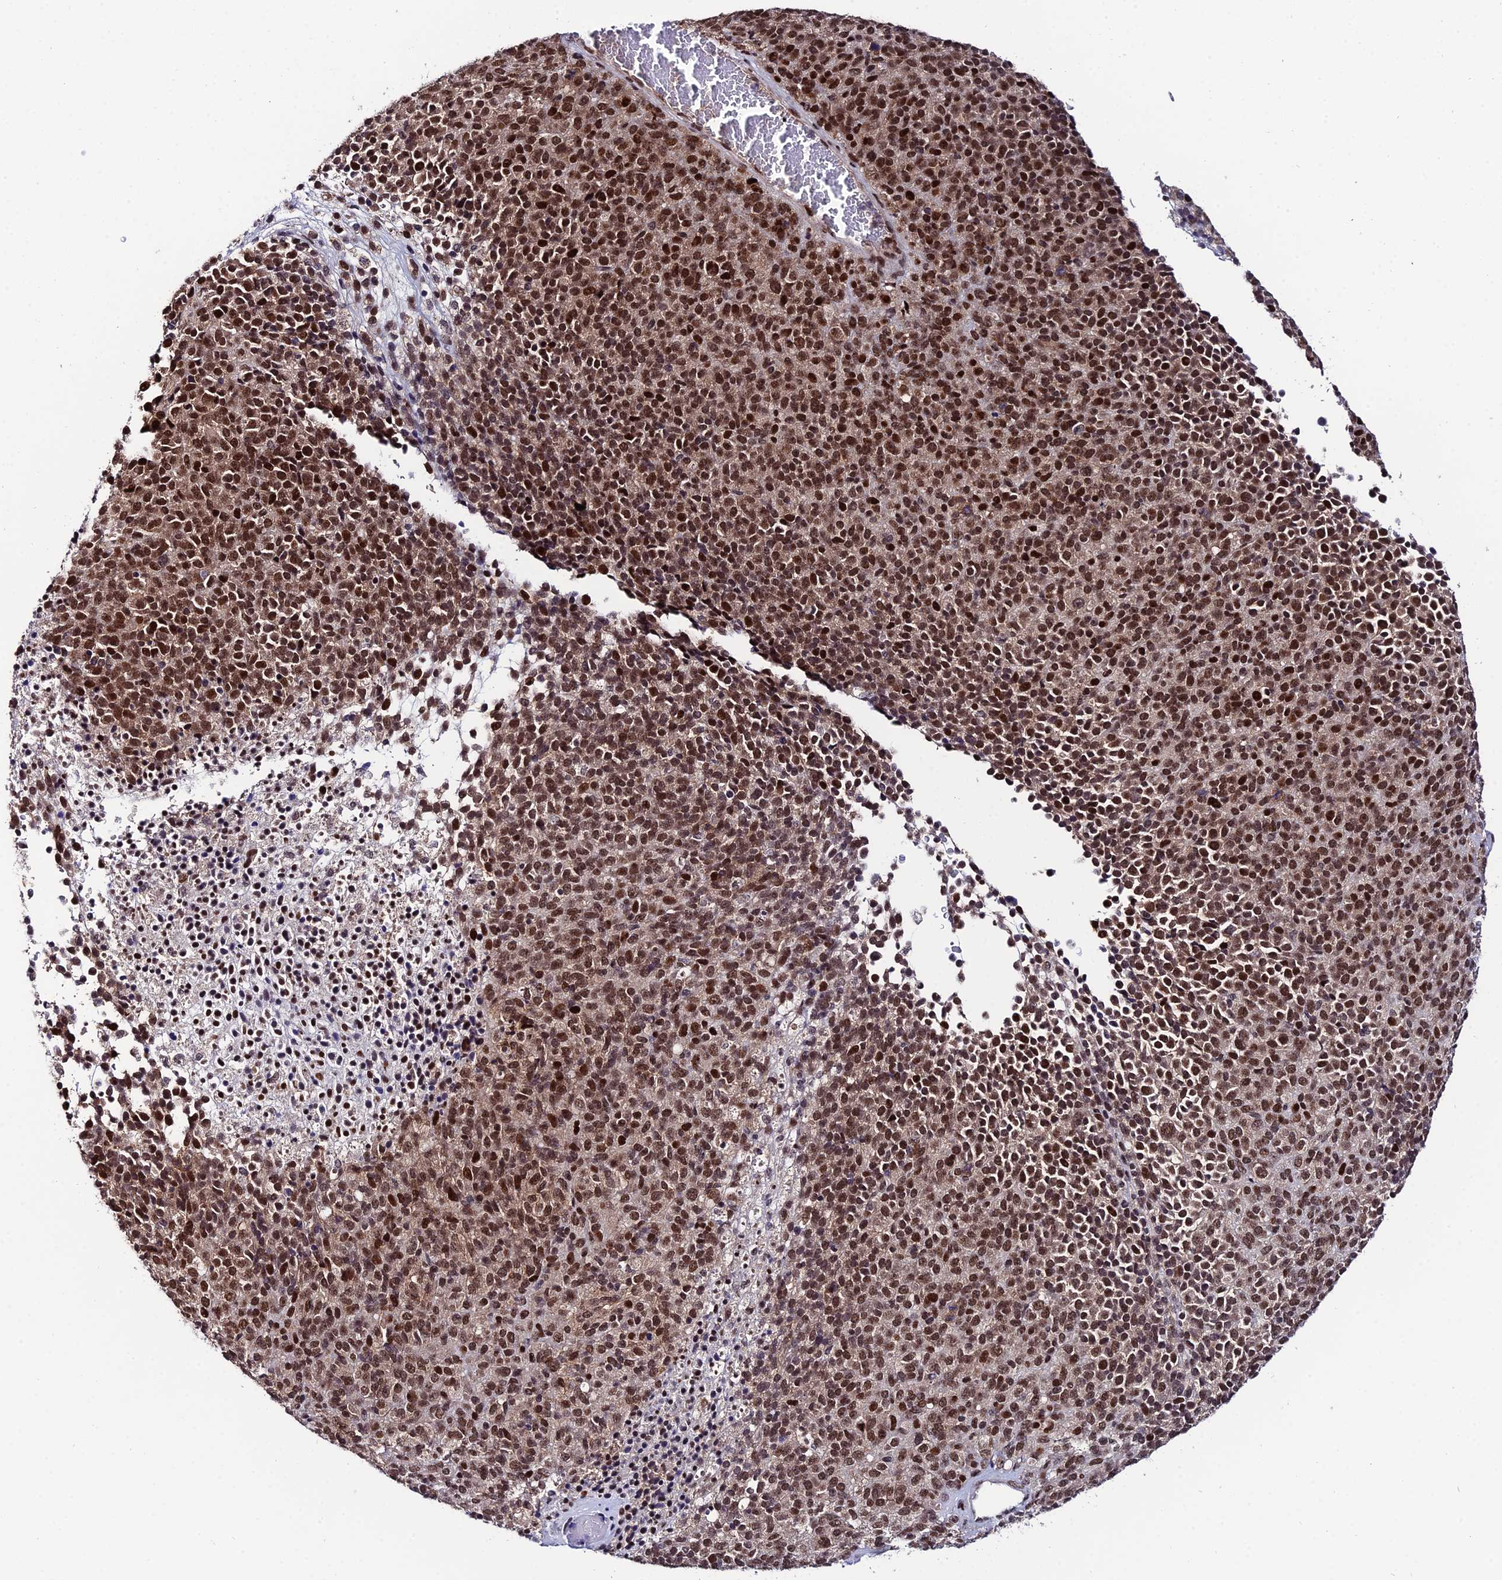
{"staining": {"intensity": "moderate", "quantity": ">75%", "location": "nuclear"}, "tissue": "melanoma", "cell_type": "Tumor cells", "image_type": "cancer", "snomed": [{"axis": "morphology", "description": "Malignant melanoma, Metastatic site"}, {"axis": "topography", "description": "Brain"}], "caption": "A brown stain highlights moderate nuclear staining of a protein in human malignant melanoma (metastatic site) tumor cells. The staining was performed using DAB (3,3'-diaminobenzidine) to visualize the protein expression in brown, while the nuclei were stained in blue with hematoxylin (Magnification: 20x).", "gene": "SYT15", "patient": {"sex": "female", "age": 56}}